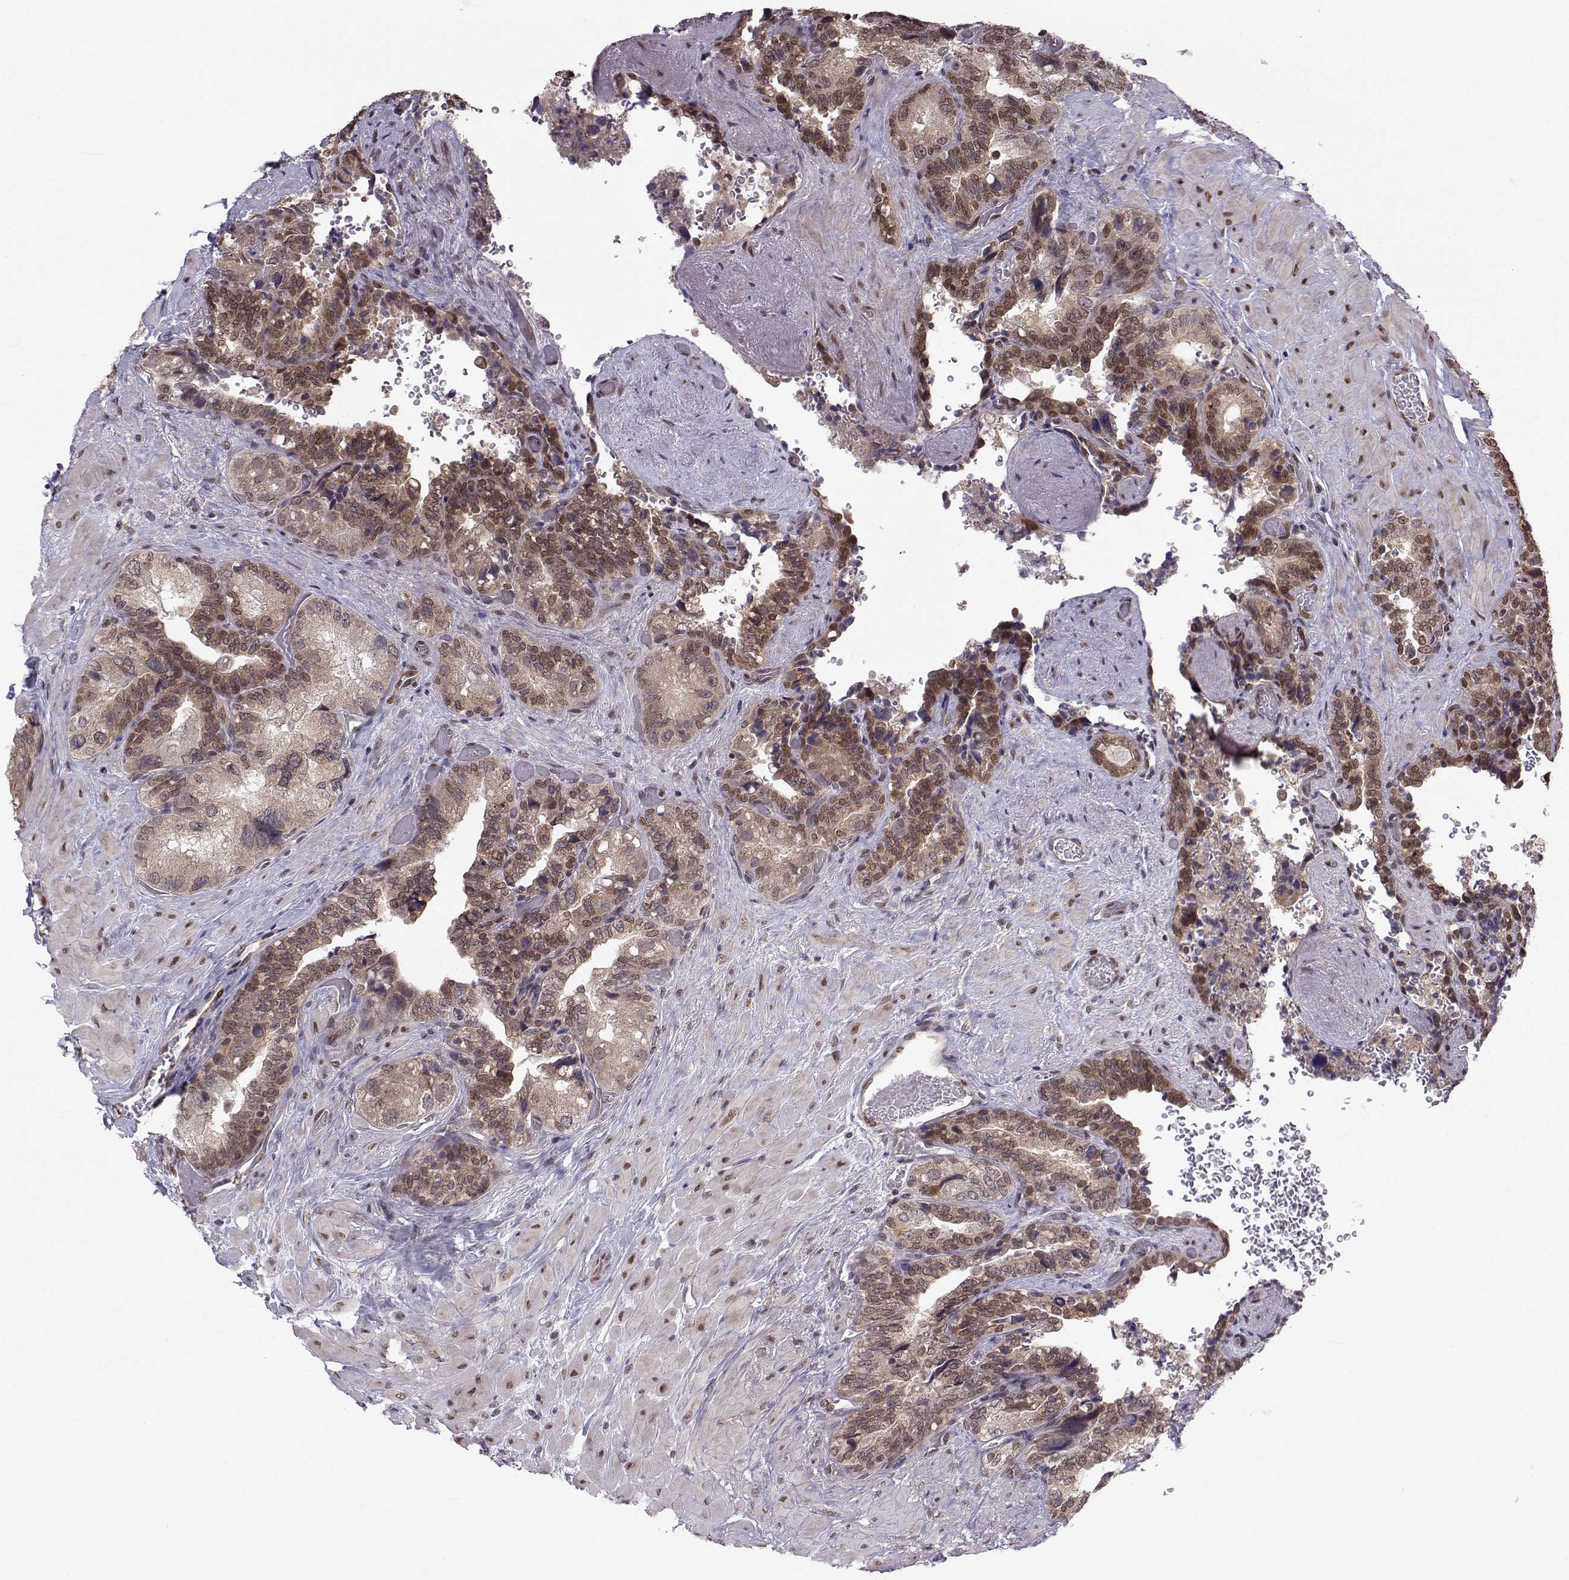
{"staining": {"intensity": "moderate", "quantity": ">75%", "location": "nuclear"}, "tissue": "seminal vesicle", "cell_type": "Glandular cells", "image_type": "normal", "snomed": [{"axis": "morphology", "description": "Normal tissue, NOS"}, {"axis": "topography", "description": "Seminal veicle"}], "caption": "A histopathology image showing moderate nuclear positivity in approximately >75% of glandular cells in unremarkable seminal vesicle, as visualized by brown immunohistochemical staining.", "gene": "PKN2", "patient": {"sex": "male", "age": 69}}